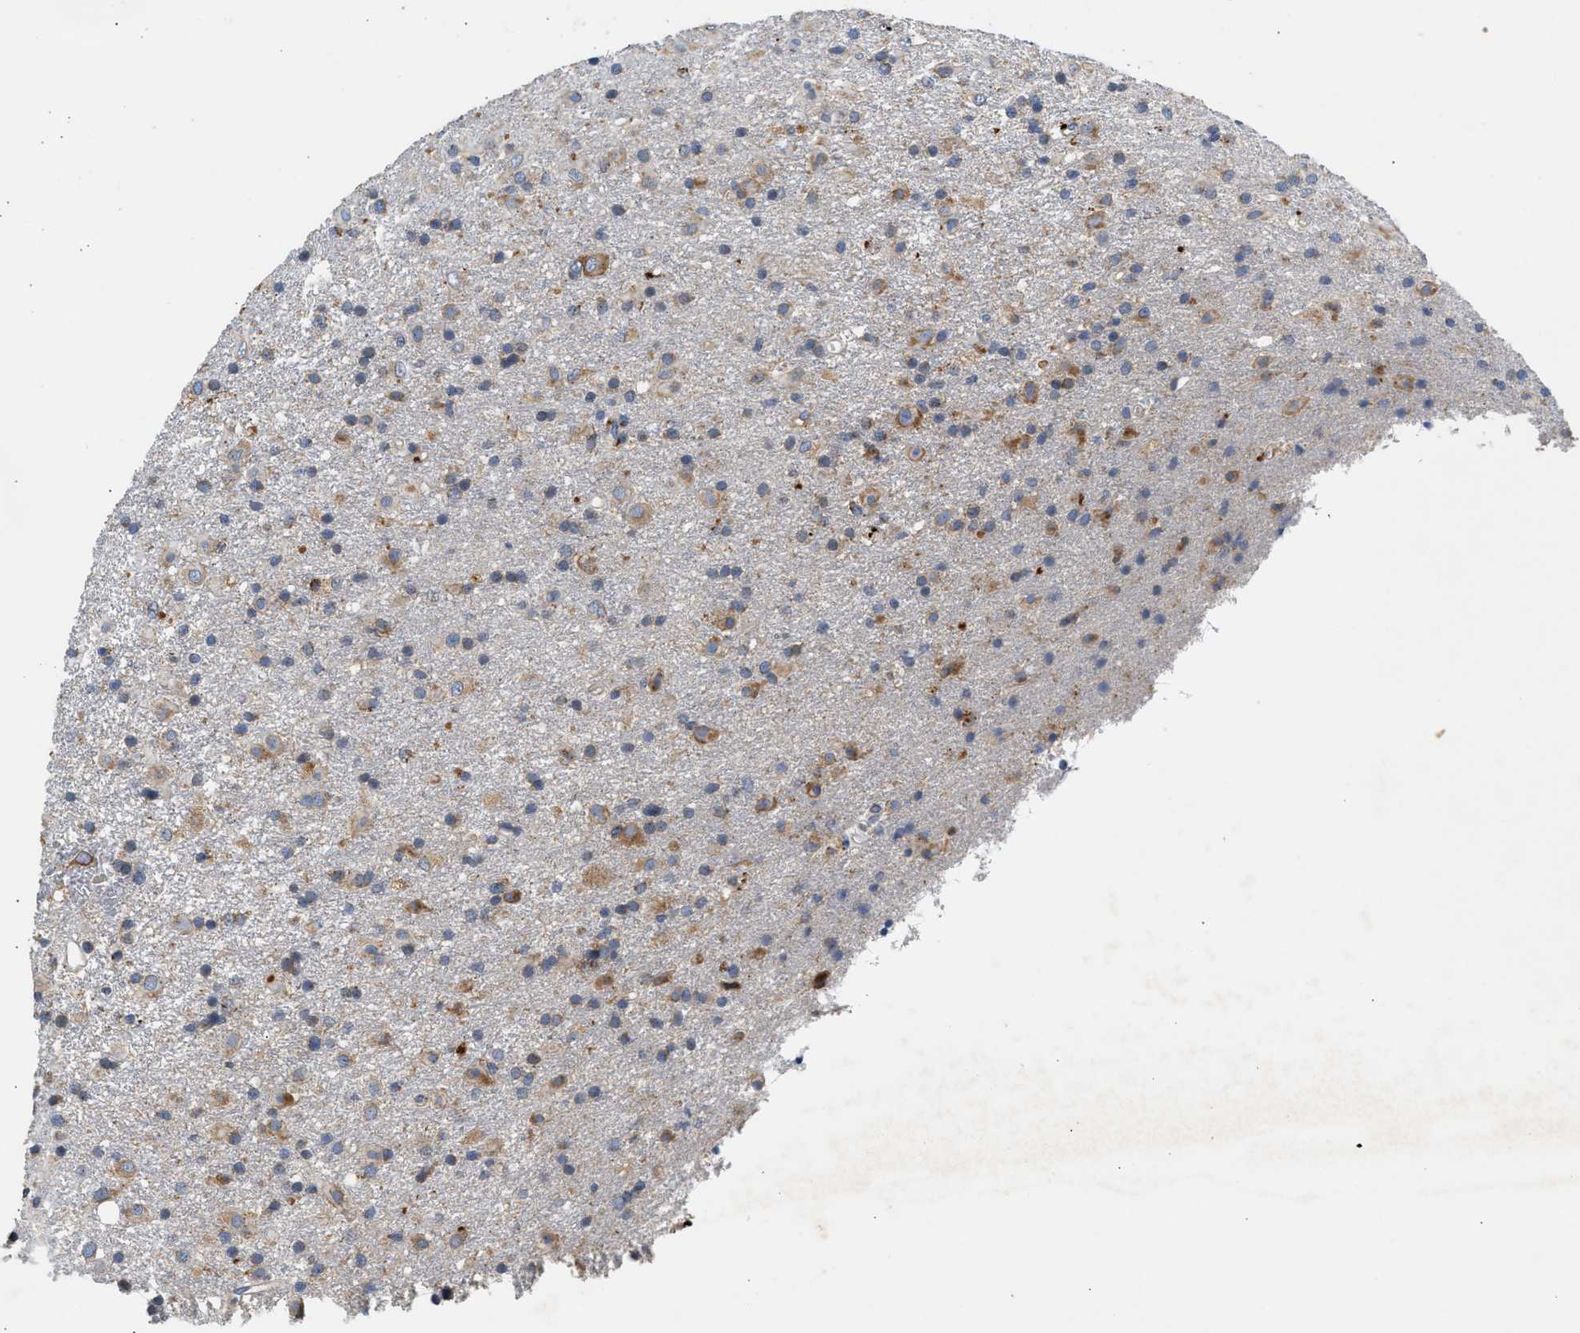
{"staining": {"intensity": "weak", "quantity": "25%-75%", "location": "cytoplasmic/membranous"}, "tissue": "glioma", "cell_type": "Tumor cells", "image_type": "cancer", "snomed": [{"axis": "morphology", "description": "Glioma, malignant, Low grade"}, {"axis": "topography", "description": "Brain"}], "caption": "This photomicrograph demonstrates immunohistochemistry staining of human glioma, with low weak cytoplasmic/membranous expression in about 25%-75% of tumor cells.", "gene": "AMZ1", "patient": {"sex": "male", "age": 65}}